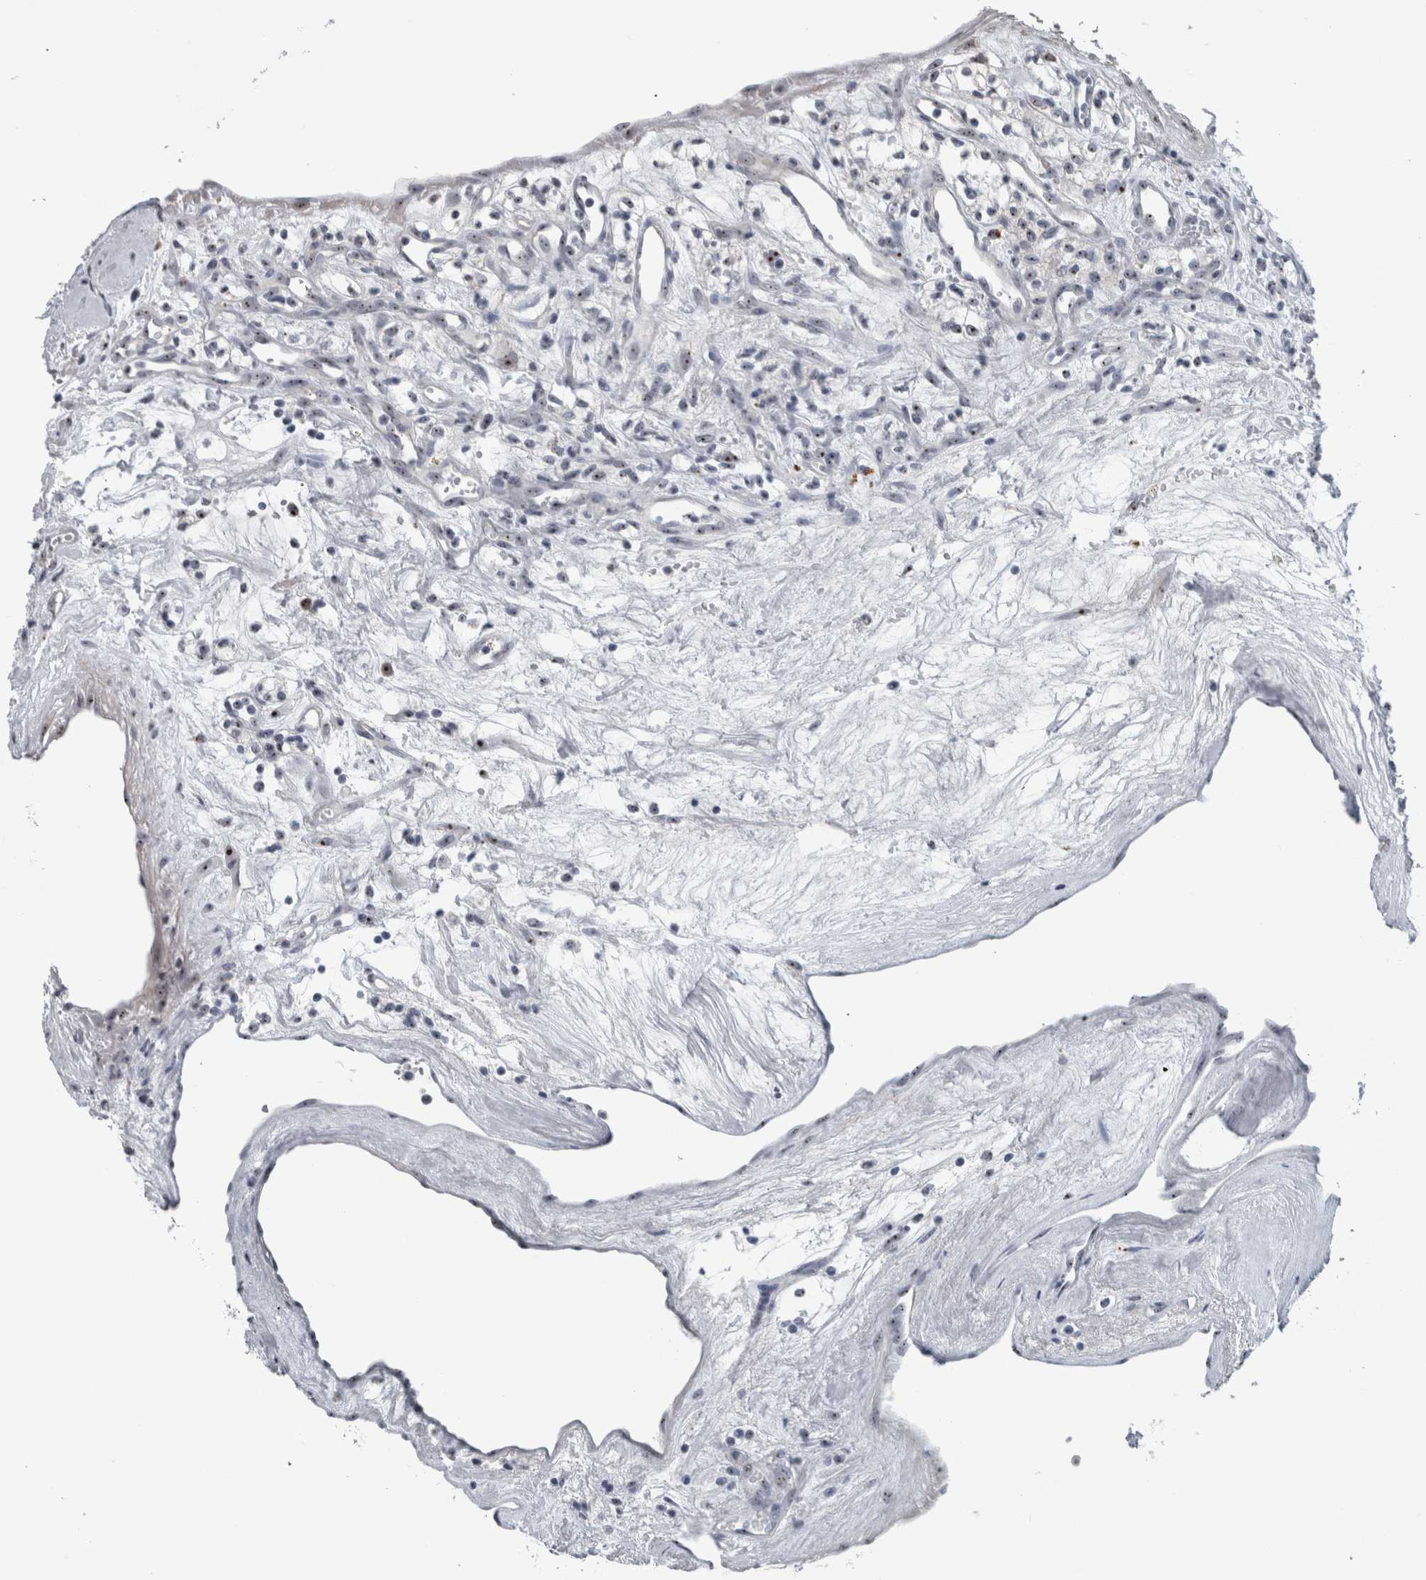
{"staining": {"intensity": "negative", "quantity": "none", "location": "none"}, "tissue": "renal cancer", "cell_type": "Tumor cells", "image_type": "cancer", "snomed": [{"axis": "morphology", "description": "Adenocarcinoma, NOS"}, {"axis": "topography", "description": "Kidney"}], "caption": "The photomicrograph reveals no significant positivity in tumor cells of renal adenocarcinoma.", "gene": "UTP6", "patient": {"sex": "male", "age": 59}}